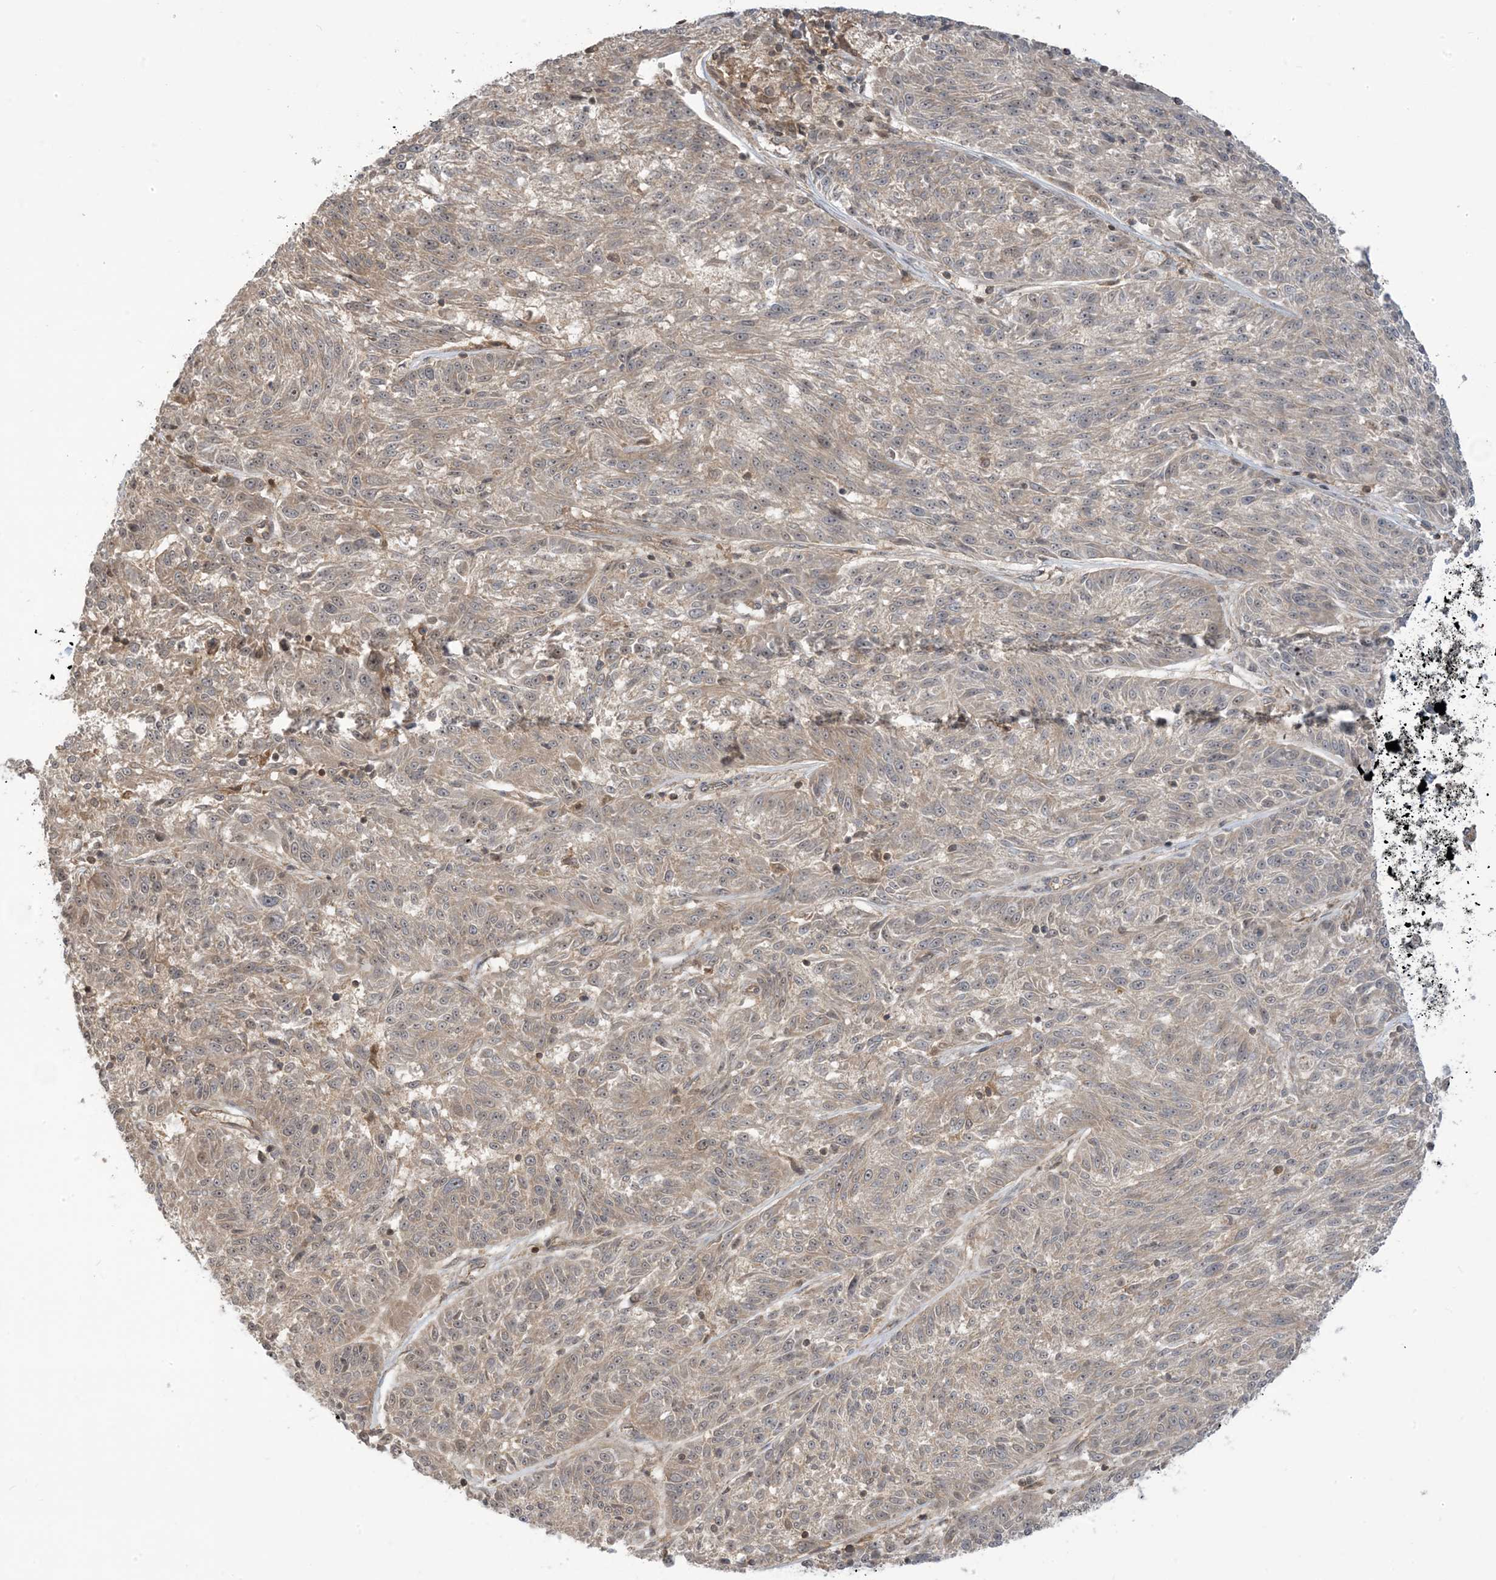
{"staining": {"intensity": "negative", "quantity": "none", "location": "none"}, "tissue": "melanoma", "cell_type": "Tumor cells", "image_type": "cancer", "snomed": [{"axis": "morphology", "description": "Malignant melanoma, NOS"}, {"axis": "topography", "description": "Skin"}], "caption": "Immunohistochemistry photomicrograph of neoplastic tissue: melanoma stained with DAB reveals no significant protein staining in tumor cells. (DAB (3,3'-diaminobenzidine) immunohistochemistry visualized using brightfield microscopy, high magnification).", "gene": "PPP1R7", "patient": {"sex": "male", "age": 53}}